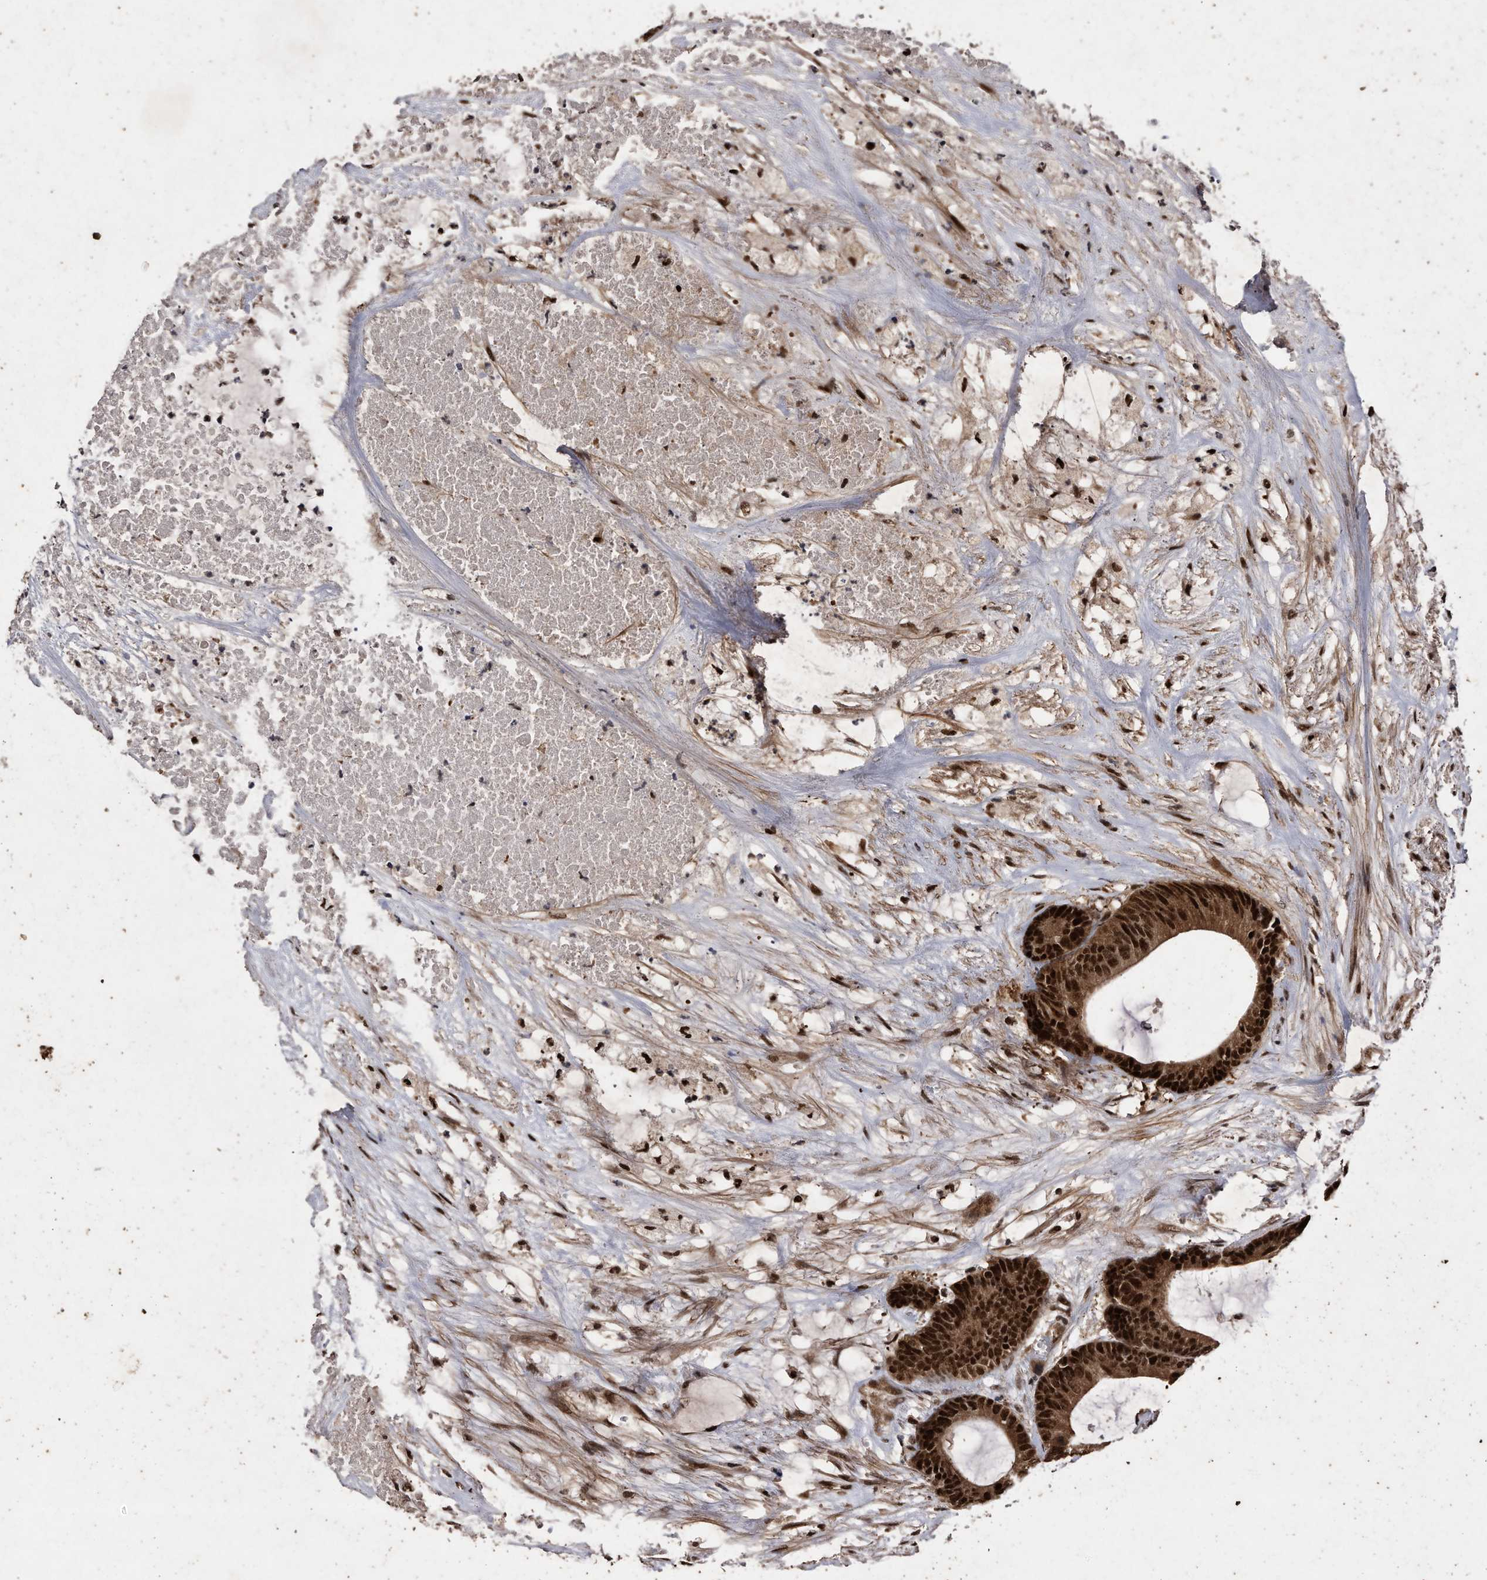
{"staining": {"intensity": "strong", "quantity": ">75%", "location": "cytoplasmic/membranous,nuclear"}, "tissue": "colorectal cancer", "cell_type": "Tumor cells", "image_type": "cancer", "snomed": [{"axis": "morphology", "description": "Adenocarcinoma, NOS"}, {"axis": "topography", "description": "Colon"}], "caption": "There is high levels of strong cytoplasmic/membranous and nuclear expression in tumor cells of colorectal cancer, as demonstrated by immunohistochemical staining (brown color).", "gene": "RAD23B", "patient": {"sex": "female", "age": 84}}